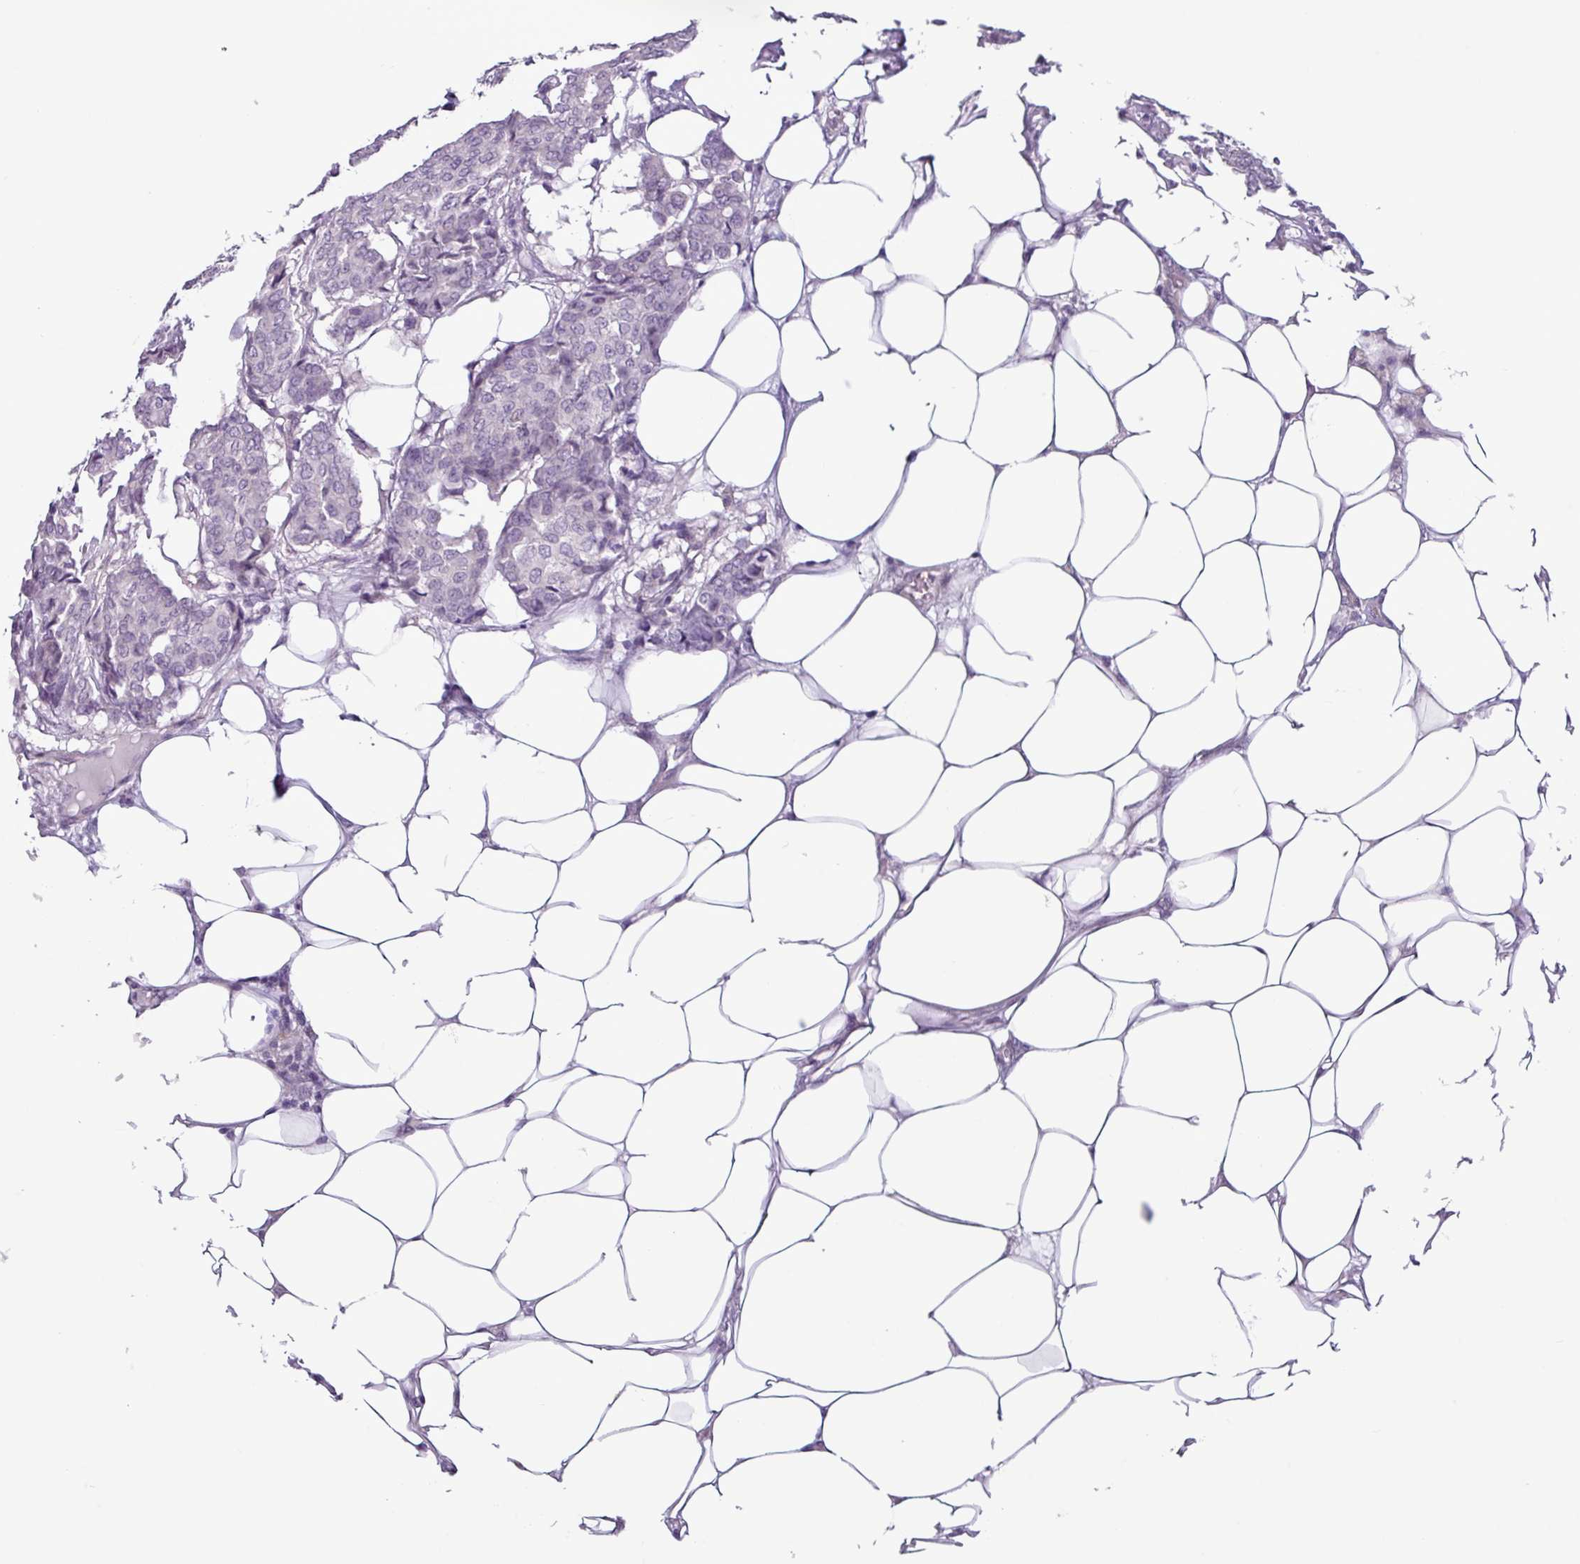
{"staining": {"intensity": "negative", "quantity": "none", "location": "none"}, "tissue": "breast cancer", "cell_type": "Tumor cells", "image_type": "cancer", "snomed": [{"axis": "morphology", "description": "Duct carcinoma"}, {"axis": "topography", "description": "Breast"}], "caption": "Immunohistochemistry photomicrograph of infiltrating ductal carcinoma (breast) stained for a protein (brown), which displays no positivity in tumor cells.", "gene": "C9orf24", "patient": {"sex": "female", "age": 75}}